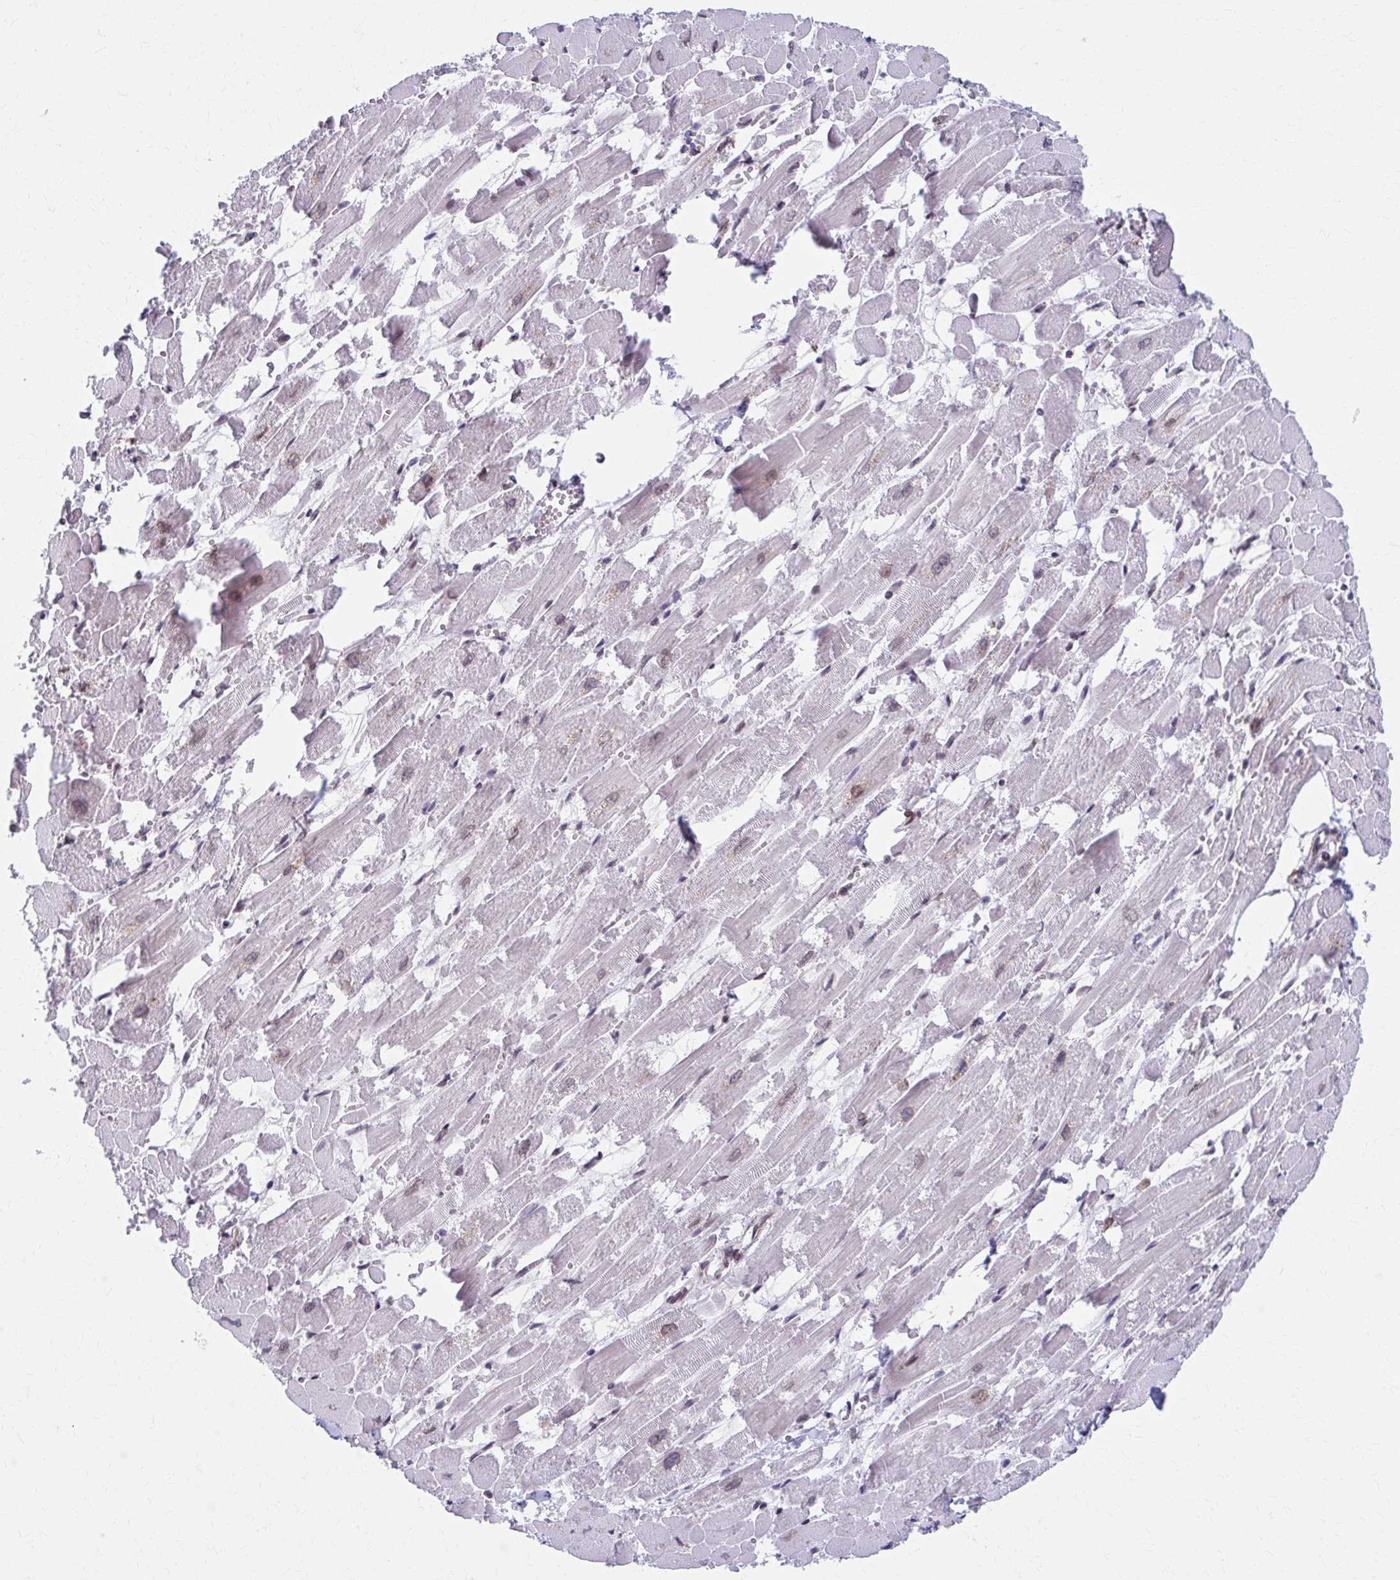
{"staining": {"intensity": "weak", "quantity": "25%-75%", "location": "nuclear"}, "tissue": "heart muscle", "cell_type": "Cardiomyocytes", "image_type": "normal", "snomed": [{"axis": "morphology", "description": "Normal tissue, NOS"}, {"axis": "topography", "description": "Heart"}], "caption": "Weak nuclear staining for a protein is identified in approximately 25%-75% of cardiomyocytes of normal heart muscle using immunohistochemistry (IHC).", "gene": "SETBP1", "patient": {"sex": "female", "age": 52}}